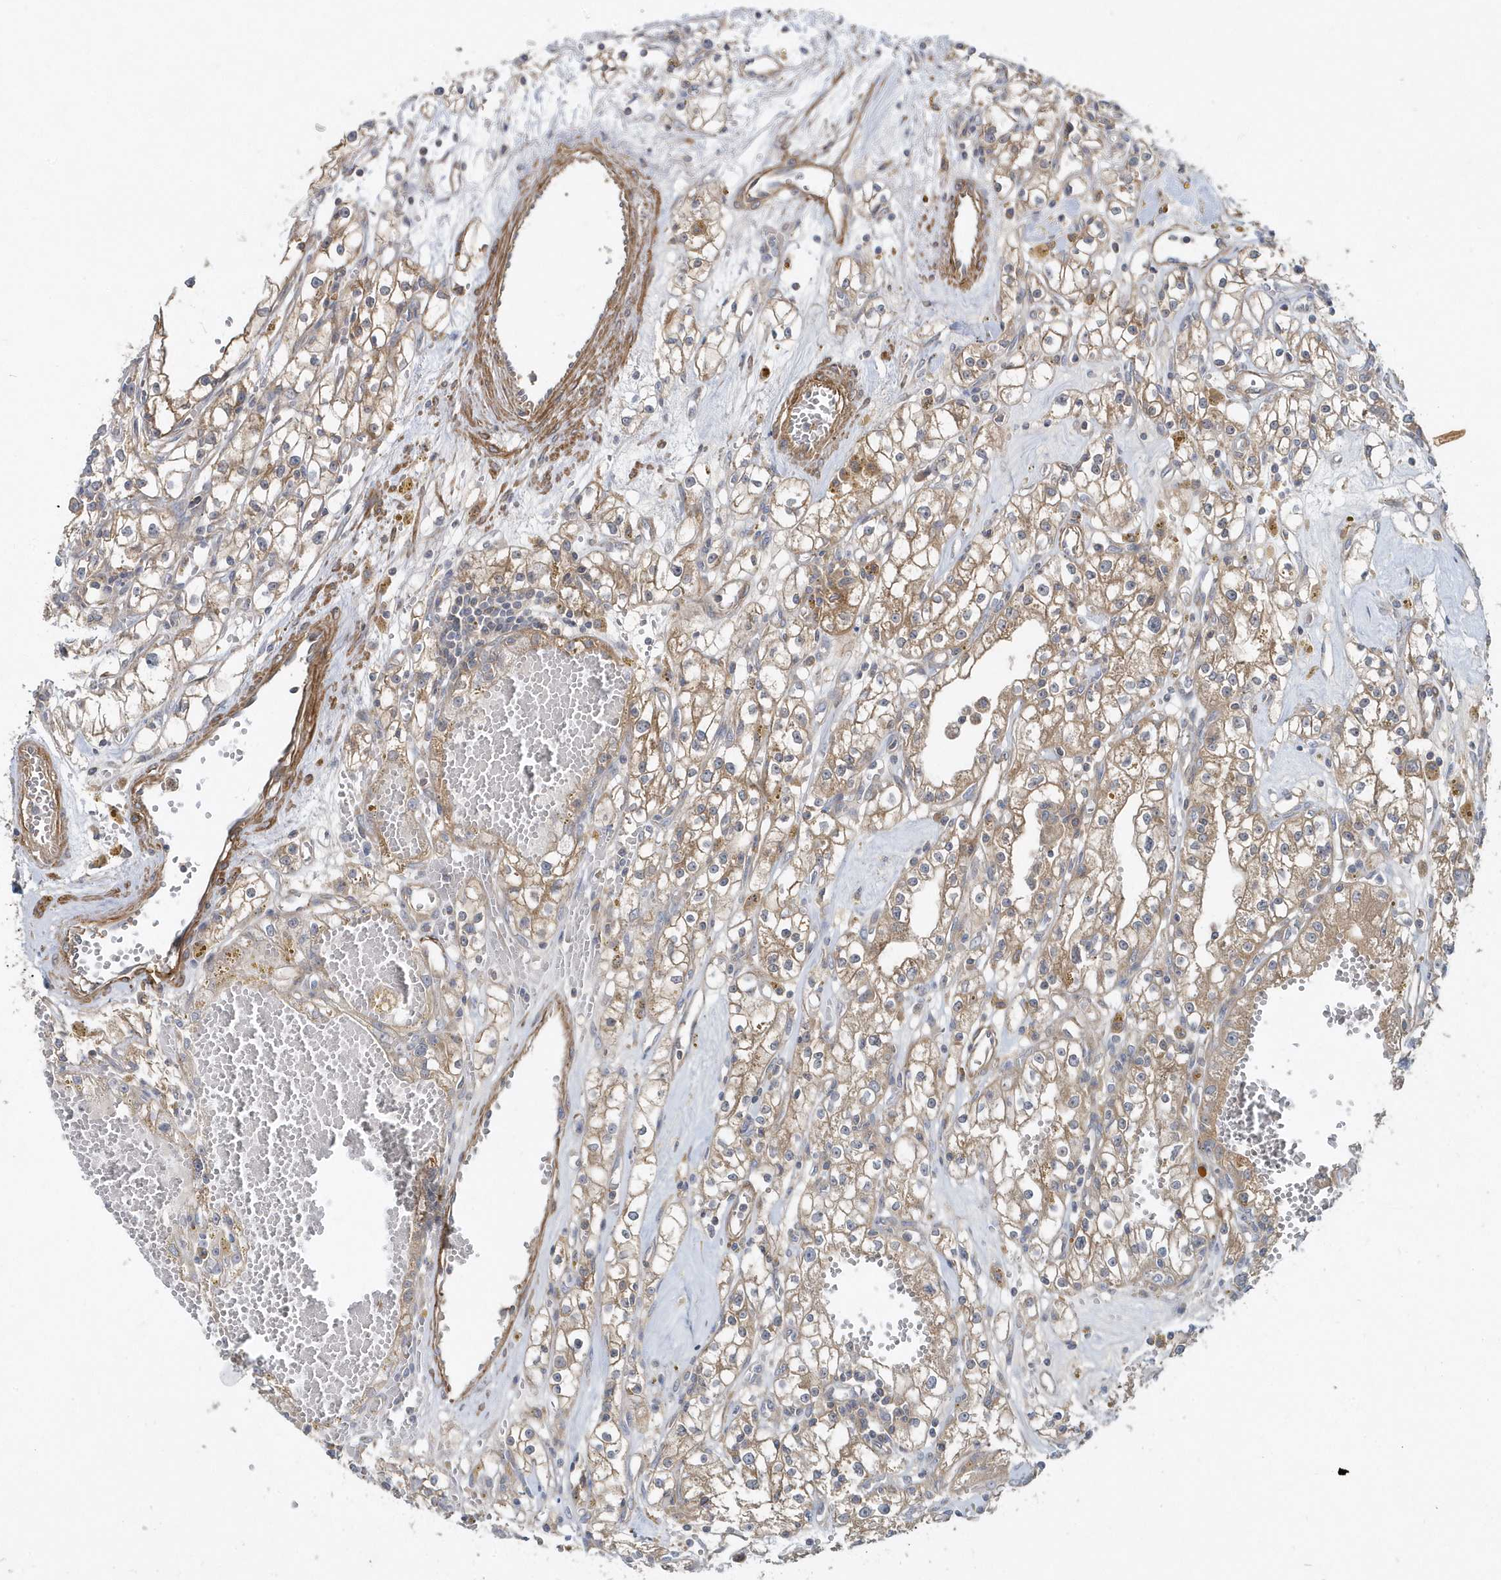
{"staining": {"intensity": "moderate", "quantity": "25%-75%", "location": "cytoplasmic/membranous"}, "tissue": "renal cancer", "cell_type": "Tumor cells", "image_type": "cancer", "snomed": [{"axis": "morphology", "description": "Adenocarcinoma, NOS"}, {"axis": "topography", "description": "Kidney"}], "caption": "Immunohistochemical staining of human renal cancer (adenocarcinoma) shows moderate cytoplasmic/membranous protein staining in about 25%-75% of tumor cells.", "gene": "LEXM", "patient": {"sex": "male", "age": 56}}